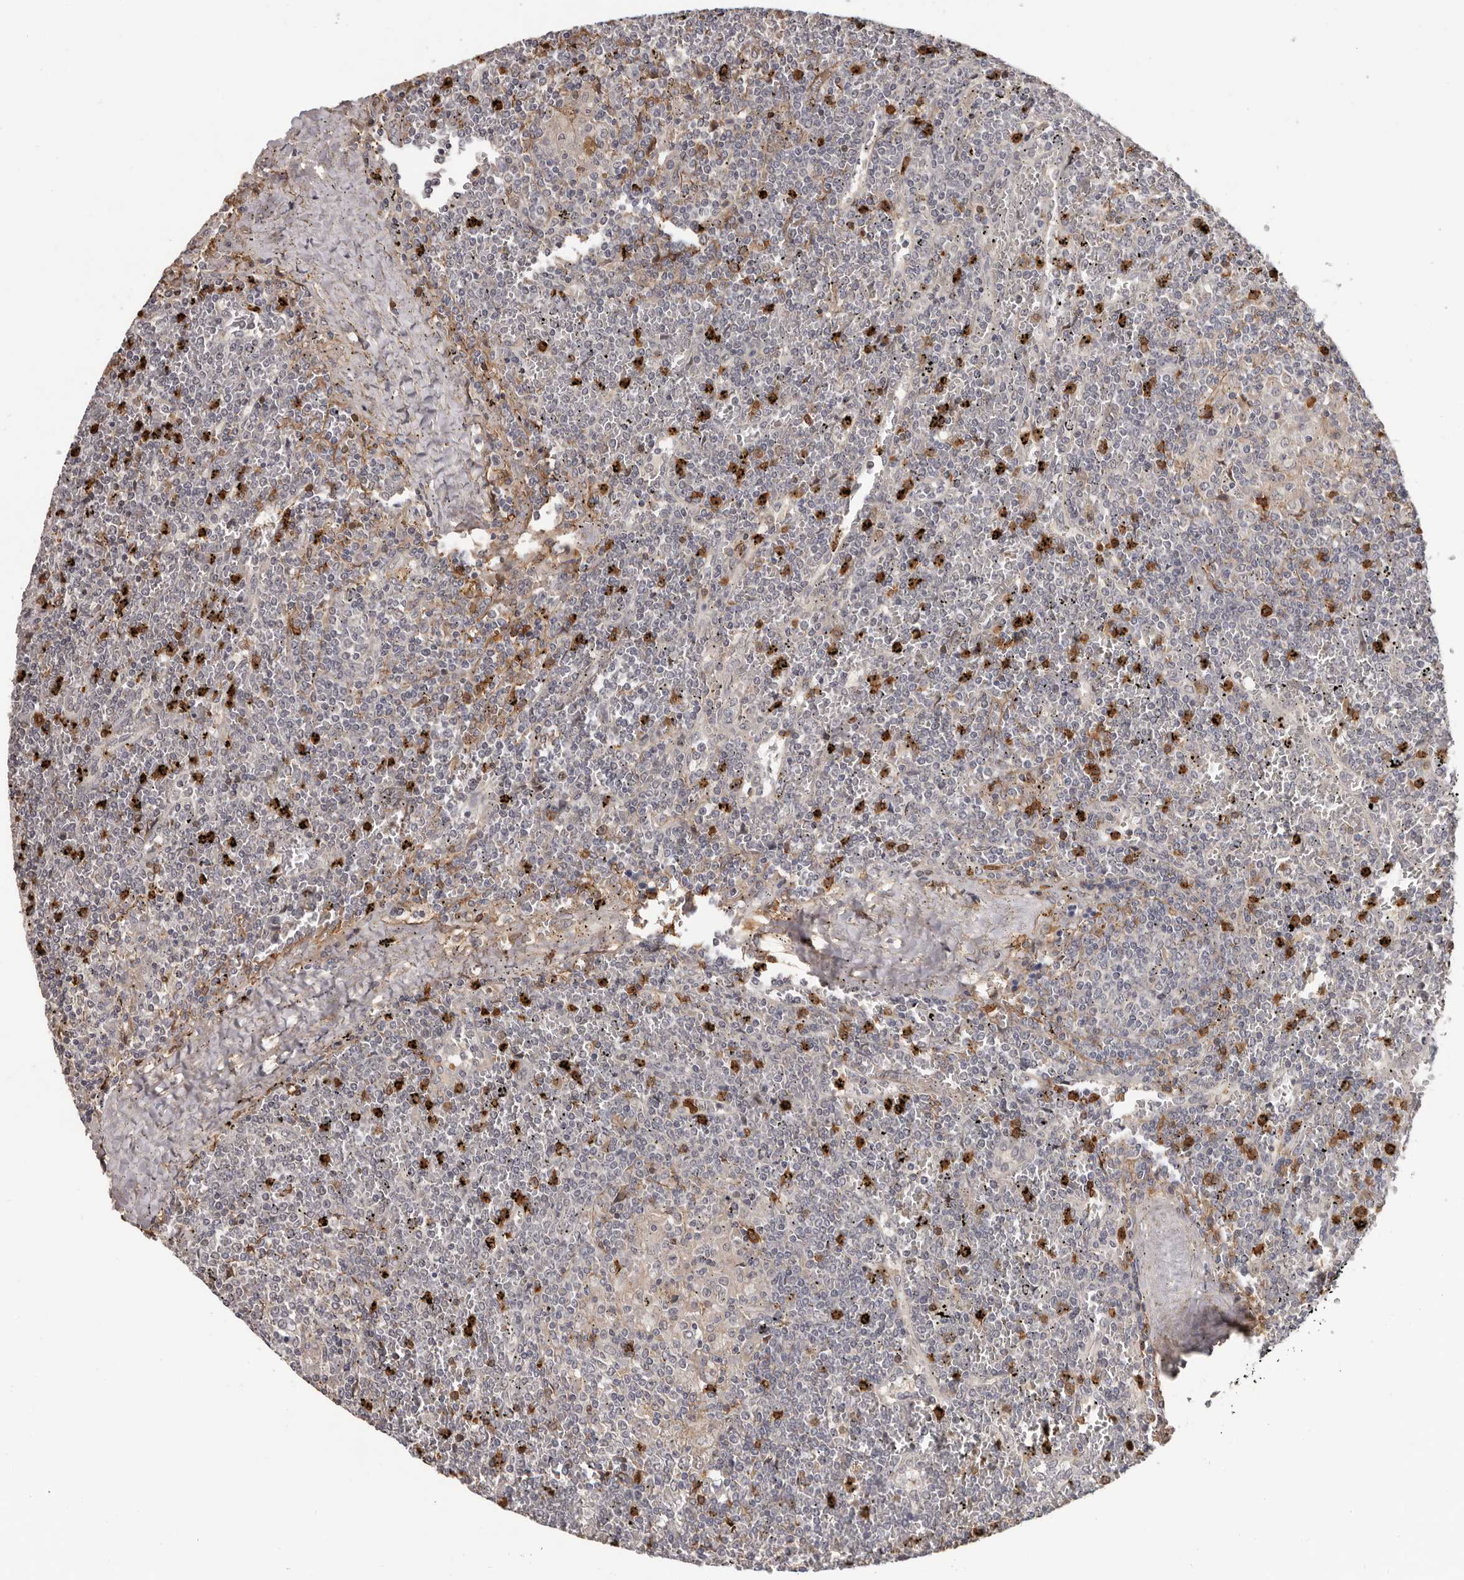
{"staining": {"intensity": "negative", "quantity": "none", "location": "none"}, "tissue": "lymphoma", "cell_type": "Tumor cells", "image_type": "cancer", "snomed": [{"axis": "morphology", "description": "Malignant lymphoma, non-Hodgkin's type, Low grade"}, {"axis": "topography", "description": "Spleen"}], "caption": "Image shows no significant protein expression in tumor cells of low-grade malignant lymphoma, non-Hodgkin's type. (DAB IHC with hematoxylin counter stain).", "gene": "PRR12", "patient": {"sex": "female", "age": 19}}